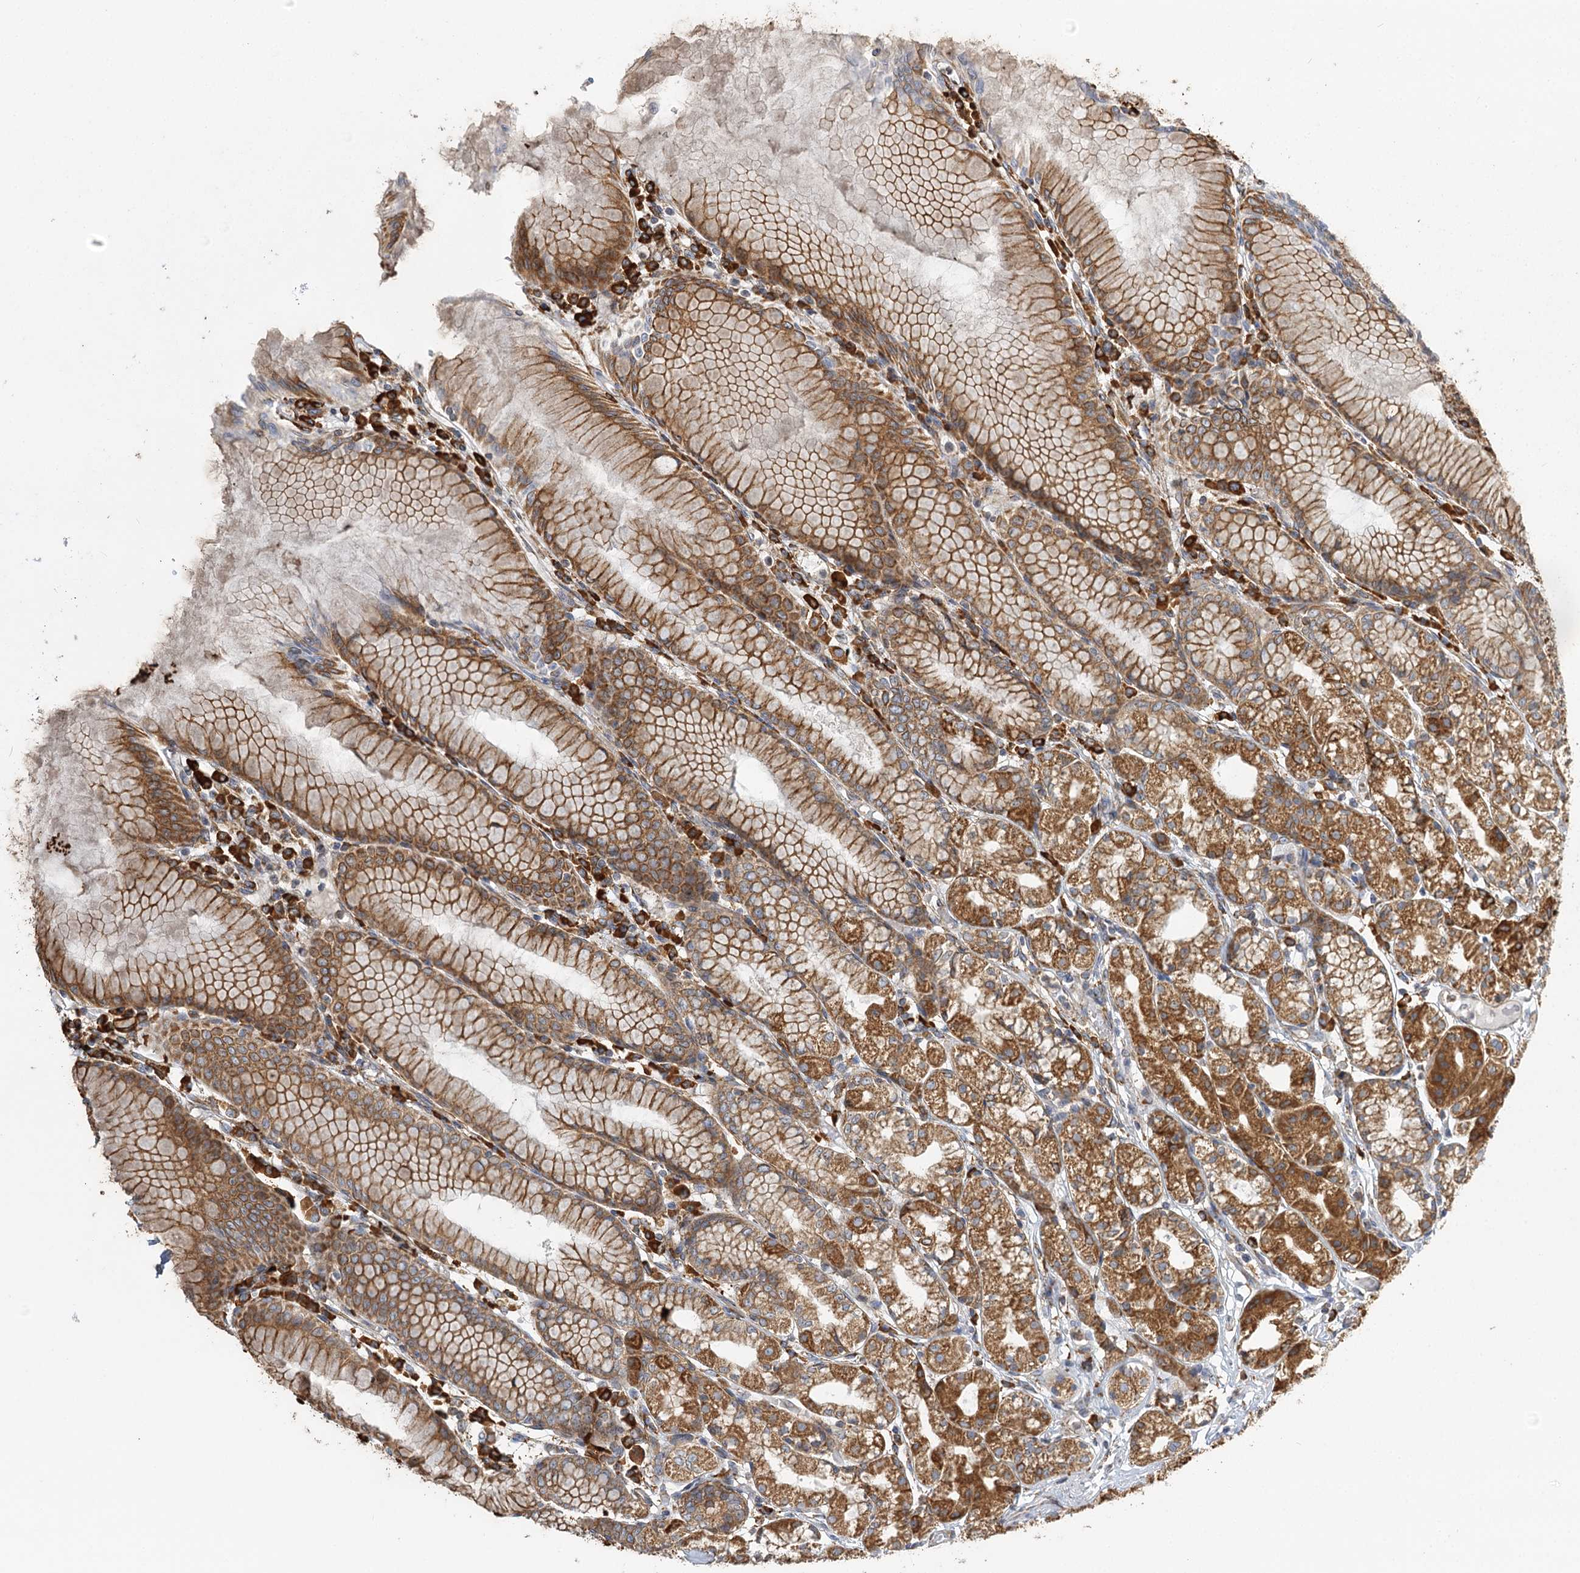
{"staining": {"intensity": "moderate", "quantity": ">75%", "location": "cytoplasmic/membranous"}, "tissue": "stomach", "cell_type": "Glandular cells", "image_type": "normal", "snomed": [{"axis": "morphology", "description": "Normal tissue, NOS"}, {"axis": "topography", "description": "Stomach"}], "caption": "Stomach stained with DAB IHC displays medium levels of moderate cytoplasmic/membranous staining in approximately >75% of glandular cells. The staining is performed using DAB (3,3'-diaminobenzidine) brown chromogen to label protein expression. The nuclei are counter-stained blue using hematoxylin.", "gene": "TAS1R1", "patient": {"sex": "female", "age": 57}}